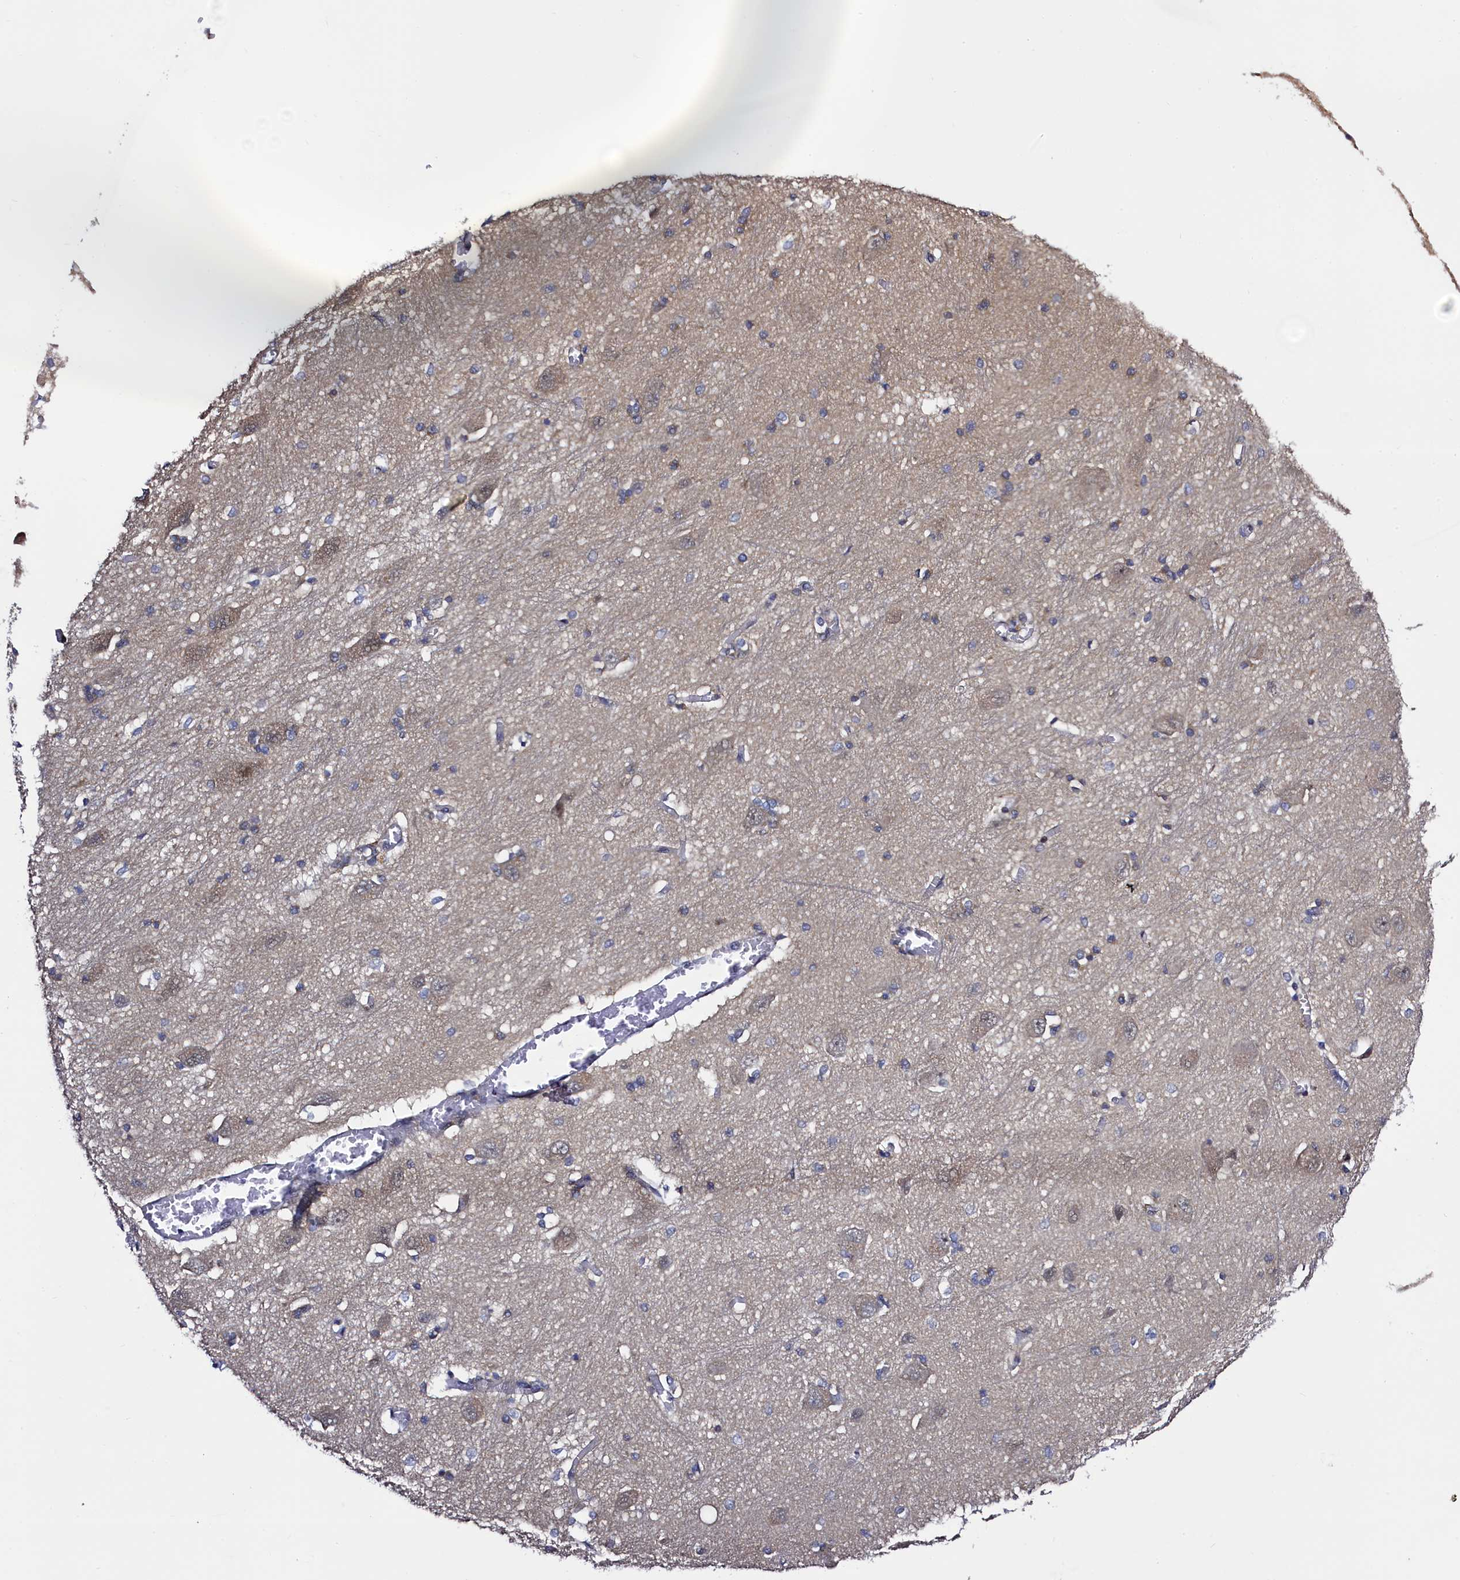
{"staining": {"intensity": "negative", "quantity": "none", "location": "none"}, "tissue": "caudate", "cell_type": "Glial cells", "image_type": "normal", "snomed": [{"axis": "morphology", "description": "Normal tissue, NOS"}, {"axis": "topography", "description": "Lateral ventricle wall"}], "caption": "Glial cells show no significant staining in normal caudate. (DAB immunohistochemistry, high magnification).", "gene": "RBFA", "patient": {"sex": "male", "age": 37}}